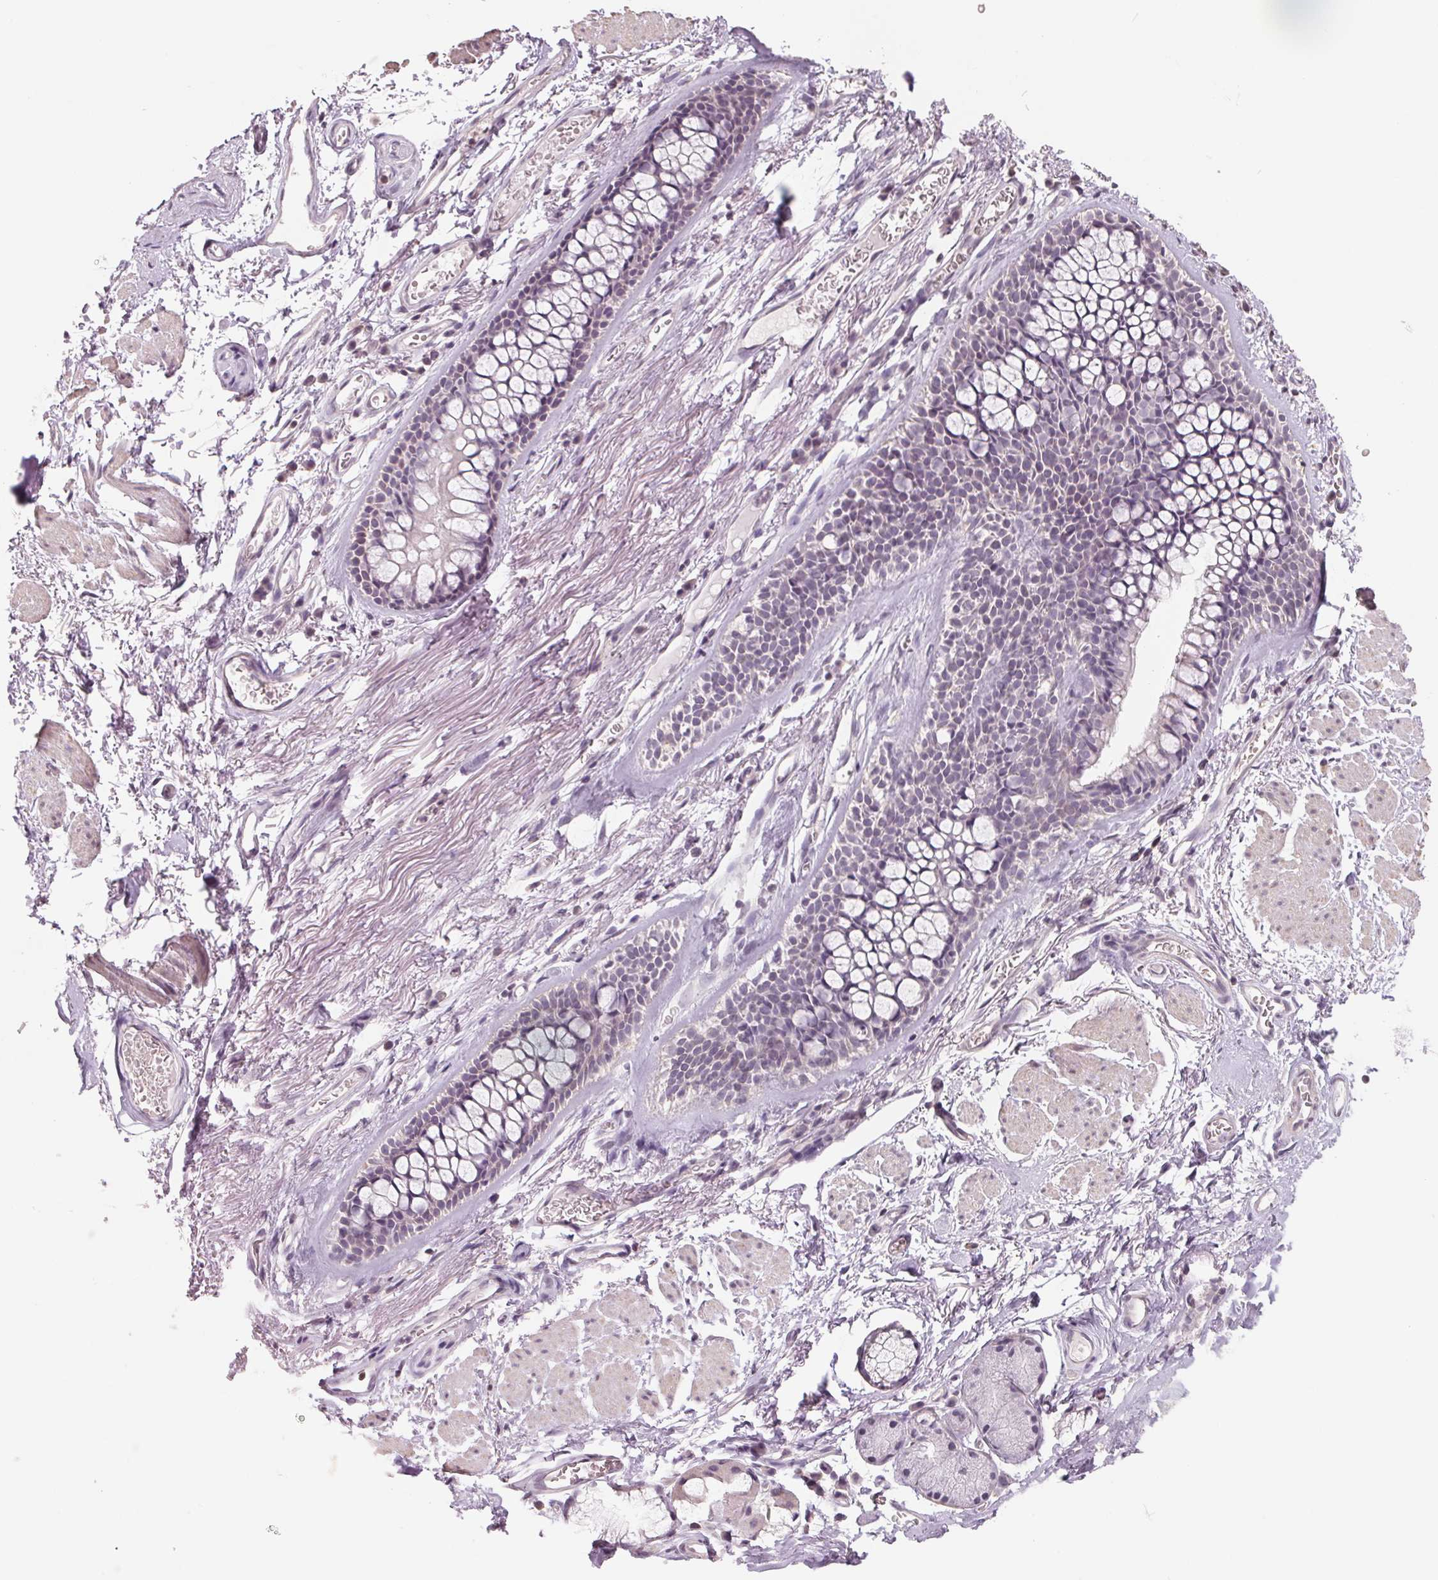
{"staining": {"intensity": "negative", "quantity": "none", "location": "none"}, "tissue": "soft tissue", "cell_type": "Fibroblasts", "image_type": "normal", "snomed": [{"axis": "morphology", "description": "Normal tissue, NOS"}, {"axis": "topography", "description": "Cartilage tissue"}, {"axis": "topography", "description": "Bronchus"}], "caption": "DAB immunohistochemical staining of unremarkable soft tissue demonstrates no significant positivity in fibroblasts. (DAB (3,3'-diaminobenzidine) immunohistochemistry visualized using brightfield microscopy, high magnification).", "gene": "FTCD", "patient": {"sex": "female", "age": 79}}